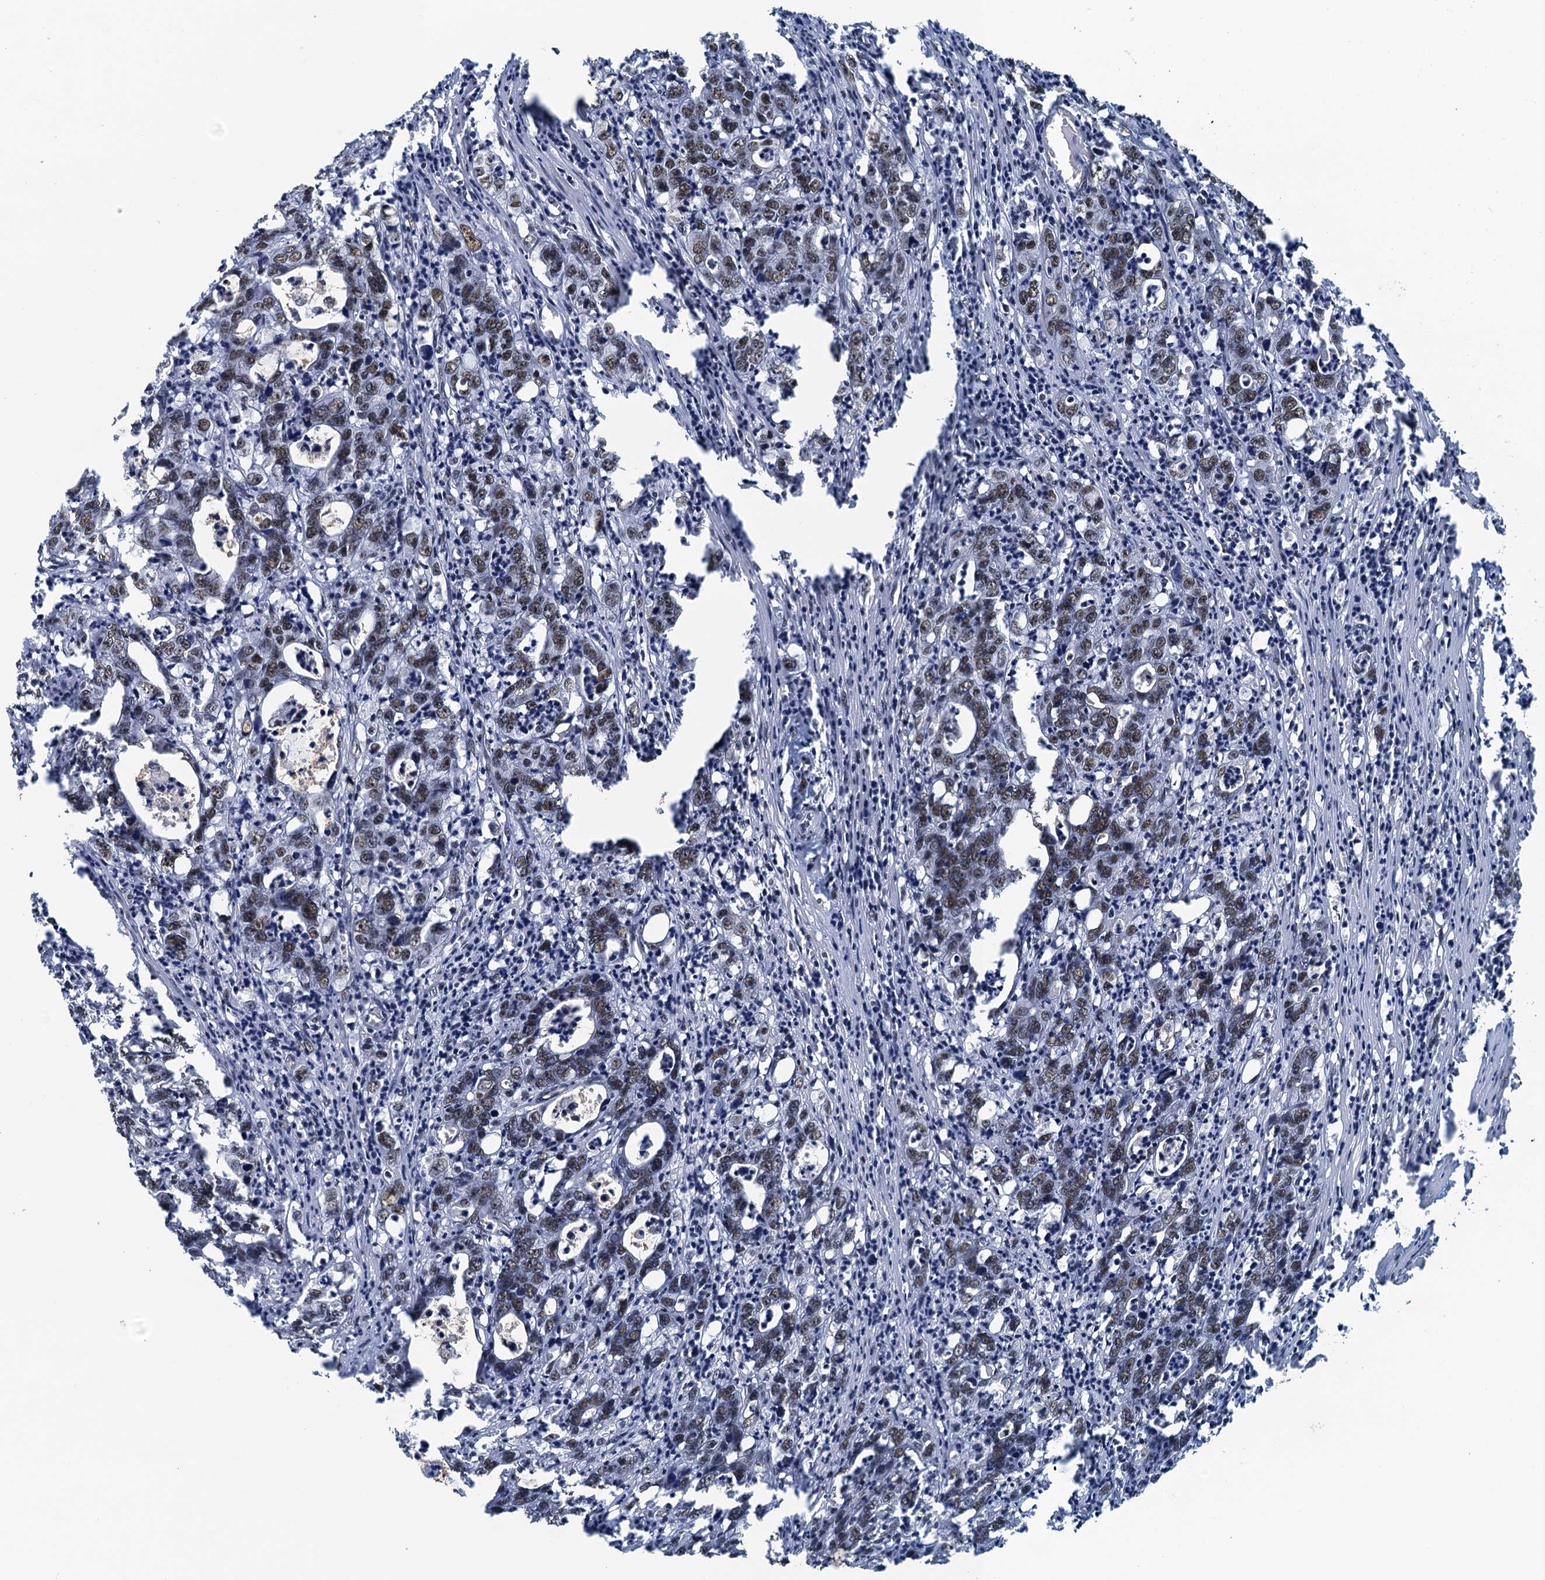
{"staining": {"intensity": "moderate", "quantity": "25%-75%", "location": "nuclear"}, "tissue": "colorectal cancer", "cell_type": "Tumor cells", "image_type": "cancer", "snomed": [{"axis": "morphology", "description": "Adenocarcinoma, NOS"}, {"axis": "topography", "description": "Colon"}], "caption": "An immunohistochemistry (IHC) photomicrograph of neoplastic tissue is shown. Protein staining in brown labels moderate nuclear positivity in colorectal cancer within tumor cells.", "gene": "ZC3H18", "patient": {"sex": "female", "age": 75}}